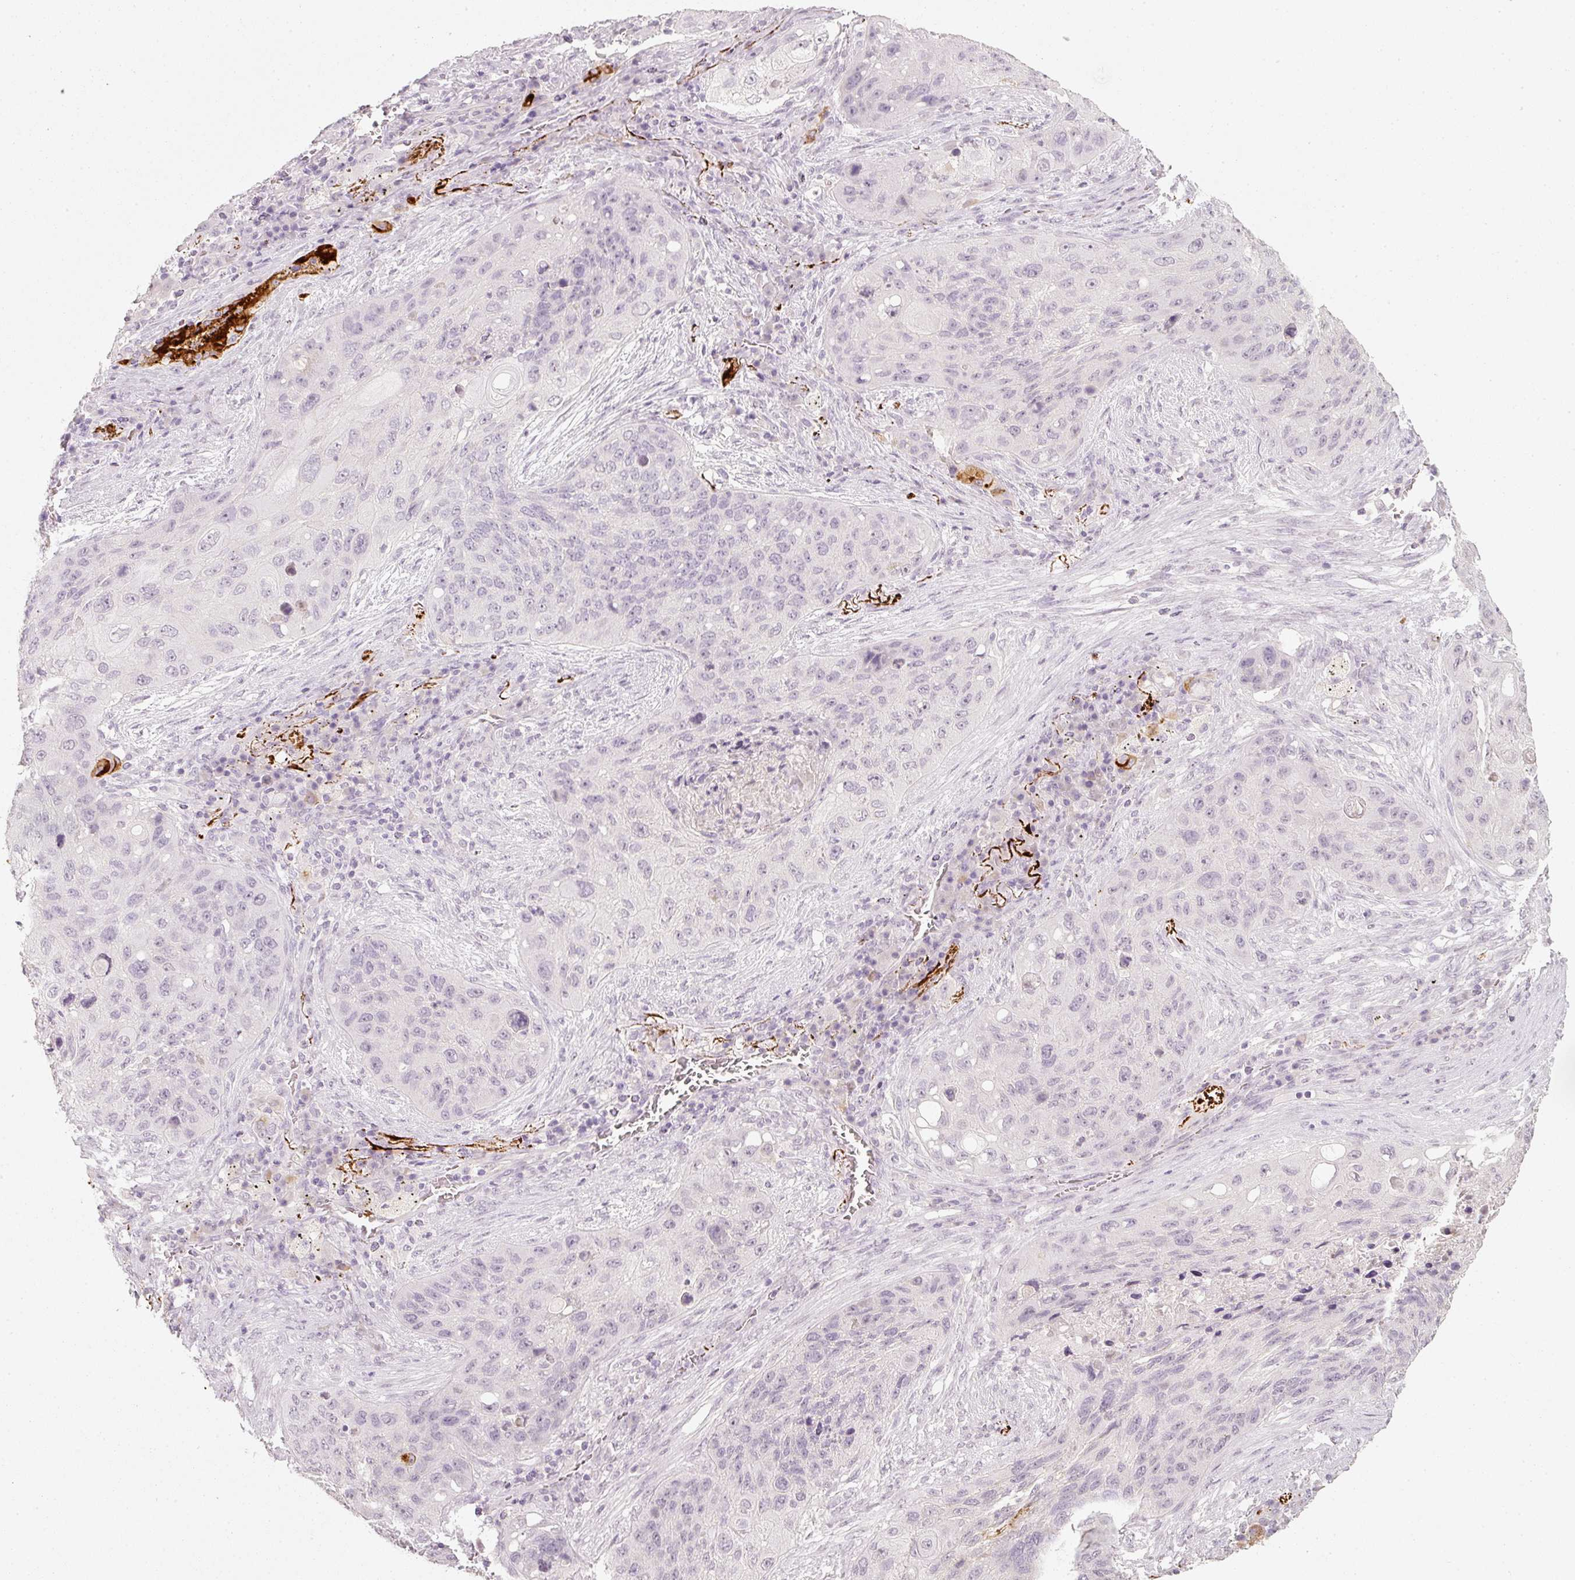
{"staining": {"intensity": "negative", "quantity": "none", "location": "none"}, "tissue": "lung cancer", "cell_type": "Tumor cells", "image_type": "cancer", "snomed": [{"axis": "morphology", "description": "Squamous cell carcinoma, NOS"}, {"axis": "topography", "description": "Lung"}], "caption": "The micrograph exhibits no staining of tumor cells in lung cancer (squamous cell carcinoma).", "gene": "STEAP1", "patient": {"sex": "female", "age": 63}}